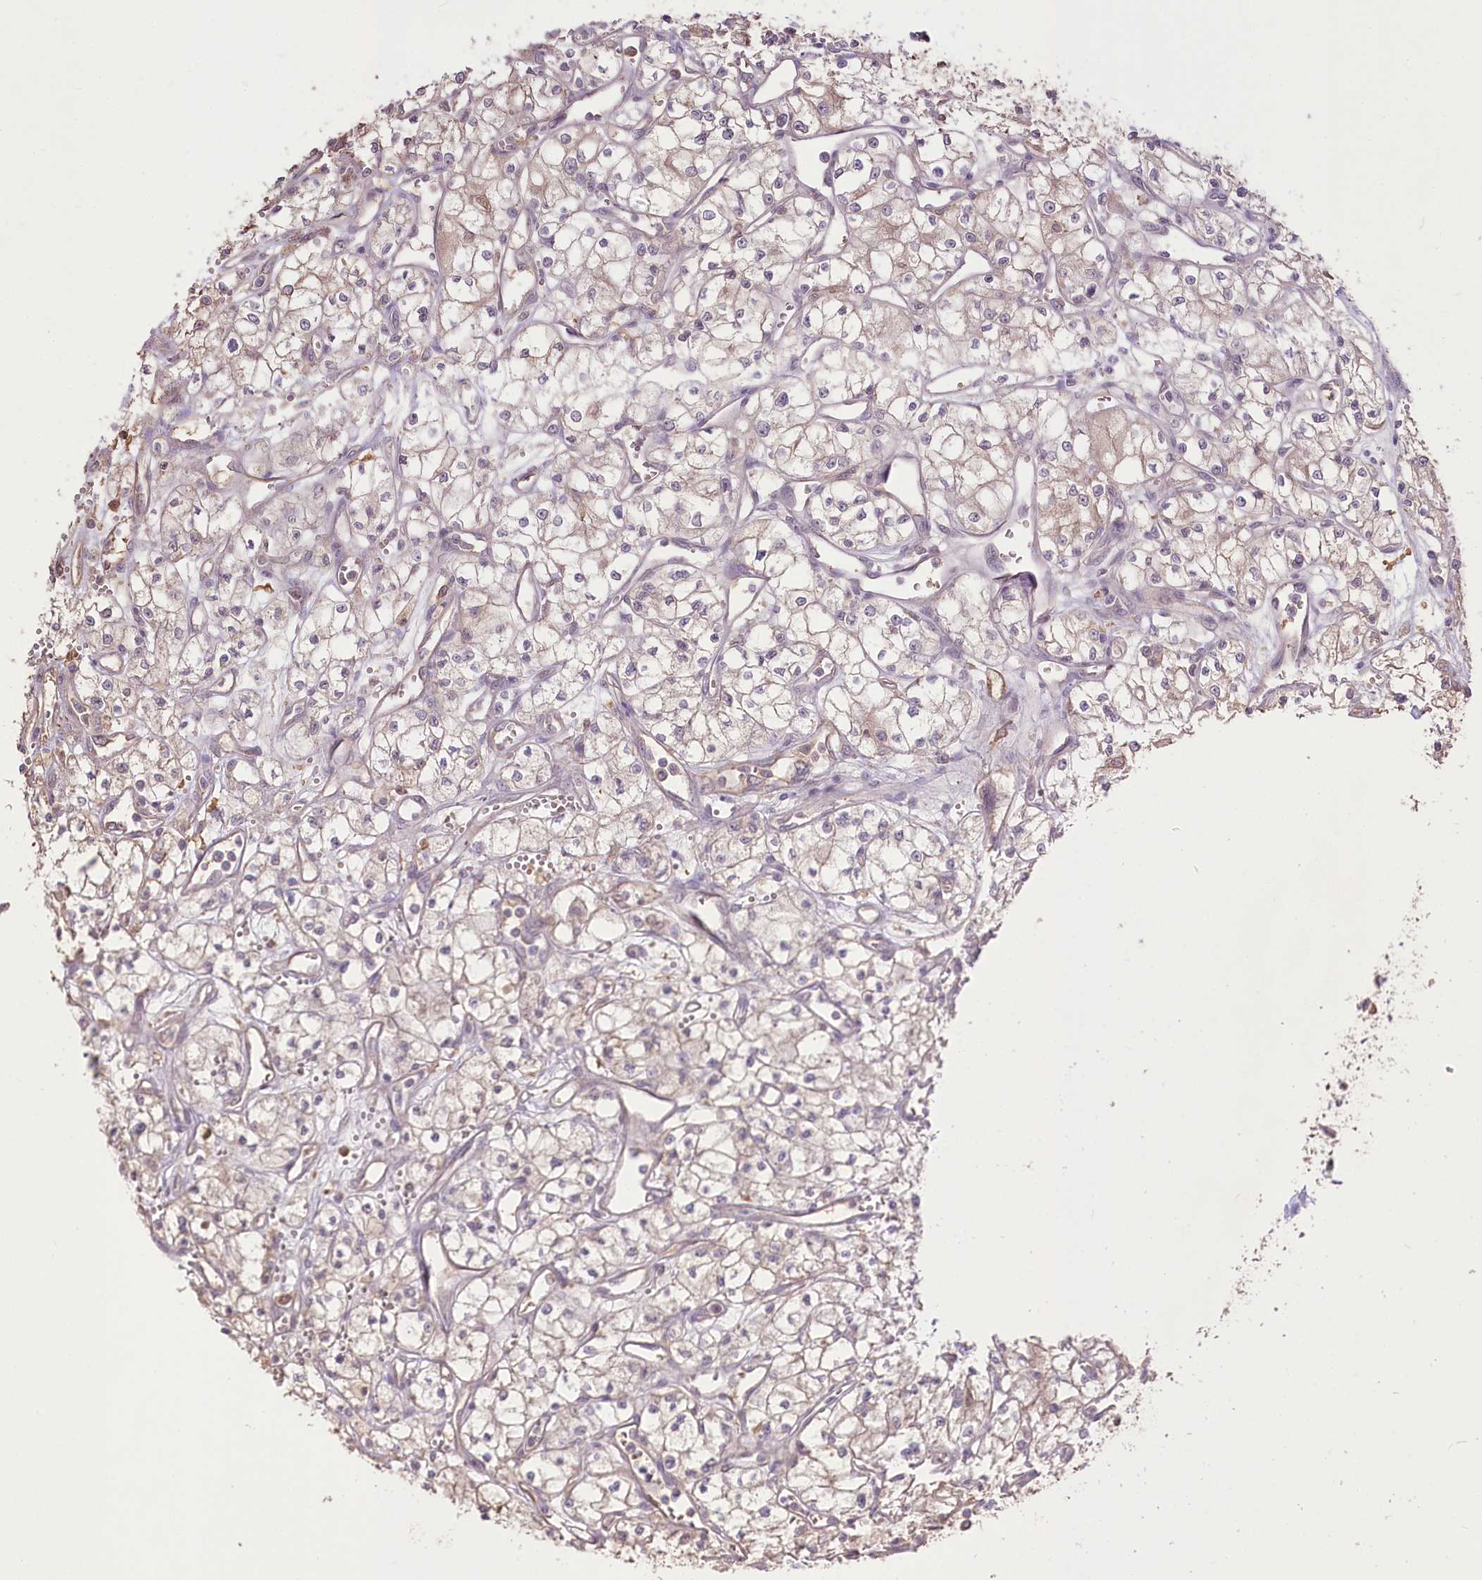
{"staining": {"intensity": "negative", "quantity": "none", "location": "none"}, "tissue": "renal cancer", "cell_type": "Tumor cells", "image_type": "cancer", "snomed": [{"axis": "morphology", "description": "Adenocarcinoma, NOS"}, {"axis": "topography", "description": "Kidney"}], "caption": "This is an immunohistochemistry (IHC) histopathology image of human adenocarcinoma (renal). There is no positivity in tumor cells.", "gene": "R3HDM2", "patient": {"sex": "male", "age": 59}}